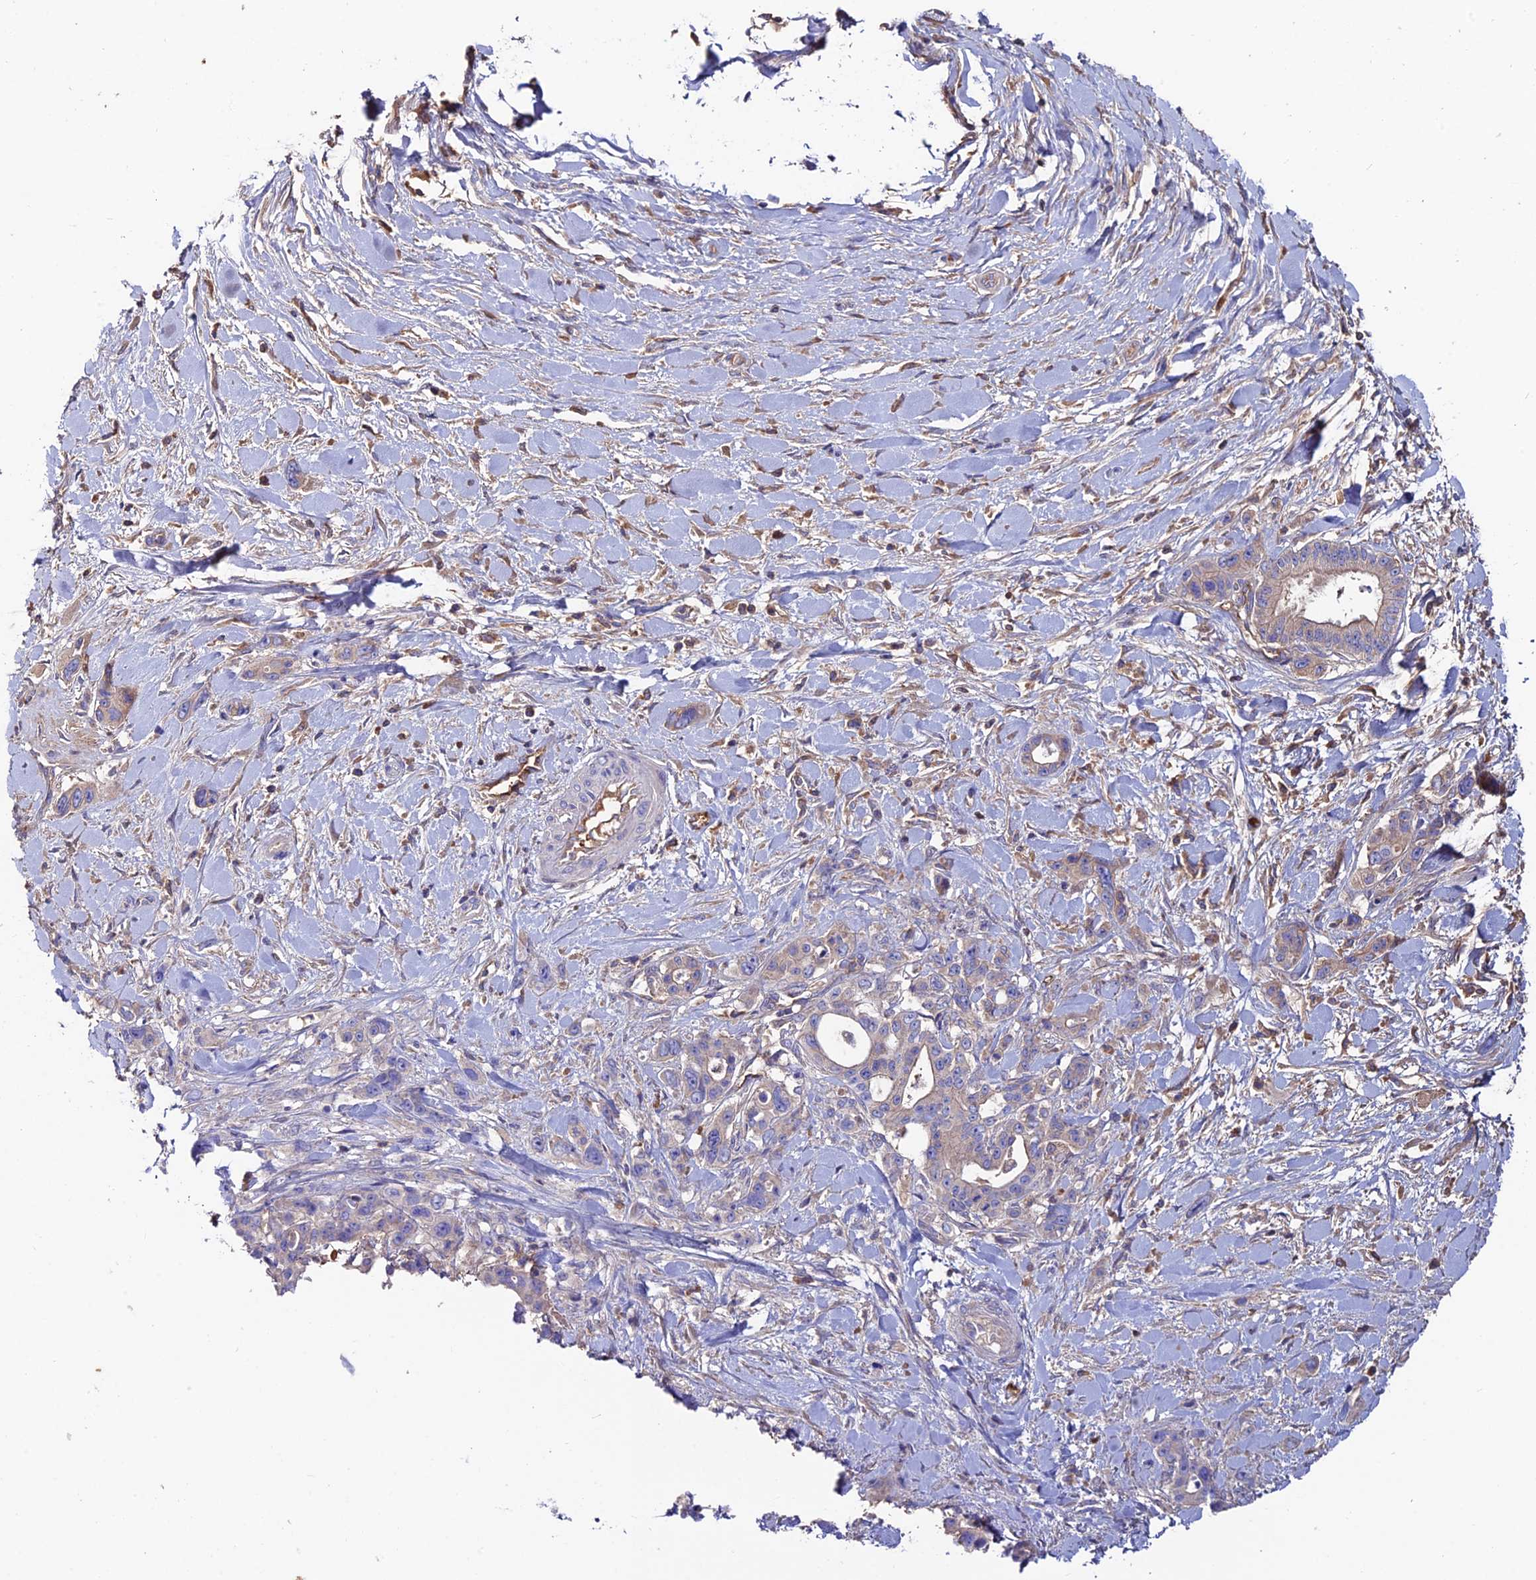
{"staining": {"intensity": "weak", "quantity": "25%-75%", "location": "cytoplasmic/membranous"}, "tissue": "pancreatic cancer", "cell_type": "Tumor cells", "image_type": "cancer", "snomed": [{"axis": "morphology", "description": "Adenocarcinoma, NOS"}, {"axis": "topography", "description": "Pancreas"}], "caption": "Adenocarcinoma (pancreatic) tissue shows weak cytoplasmic/membranous expression in approximately 25%-75% of tumor cells", "gene": "SLC25A16", "patient": {"sex": "male", "age": 46}}